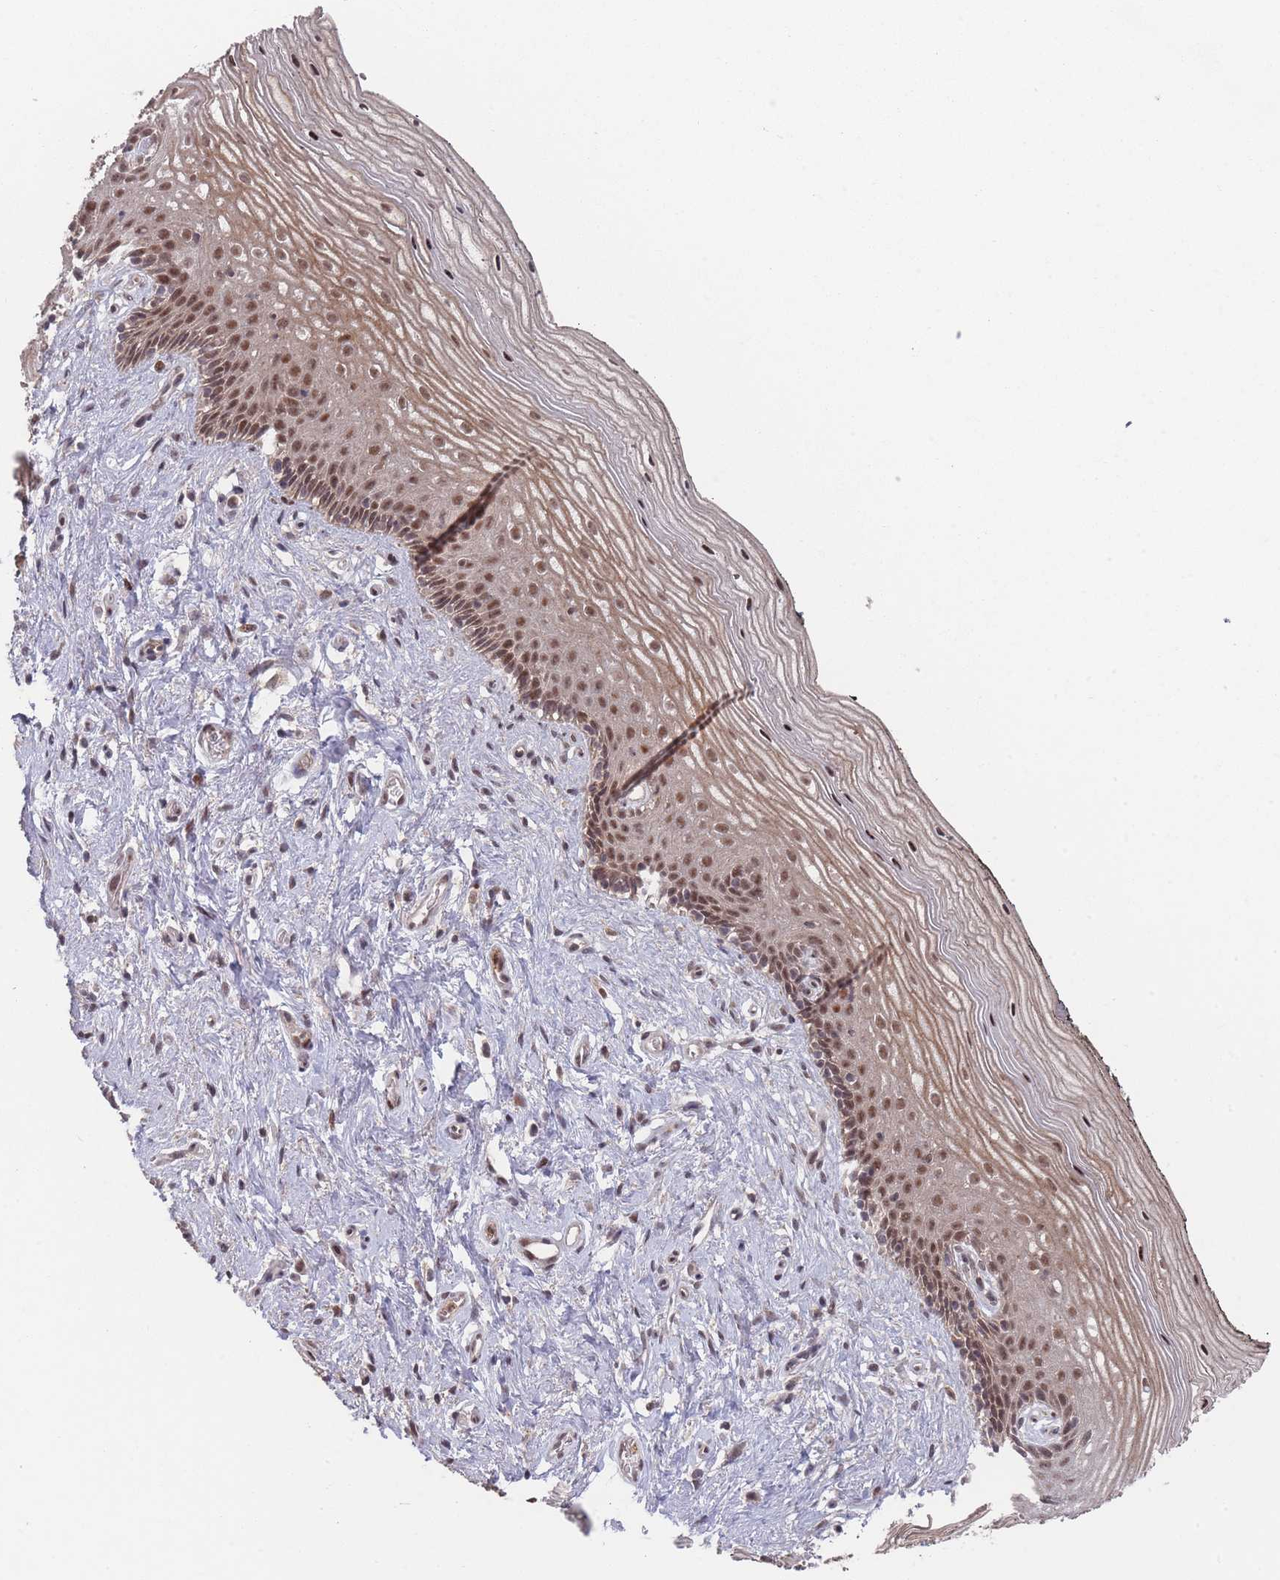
{"staining": {"intensity": "moderate", "quantity": ">75%", "location": "cytoplasmic/membranous,nuclear"}, "tissue": "vagina", "cell_type": "Squamous epithelial cells", "image_type": "normal", "snomed": [{"axis": "morphology", "description": "Normal tissue, NOS"}, {"axis": "topography", "description": "Vagina"}], "caption": "Protein staining exhibits moderate cytoplasmic/membranous,nuclear positivity in about >75% of squamous epithelial cells in benign vagina.", "gene": "SF3B1", "patient": {"sex": "female", "age": 47}}